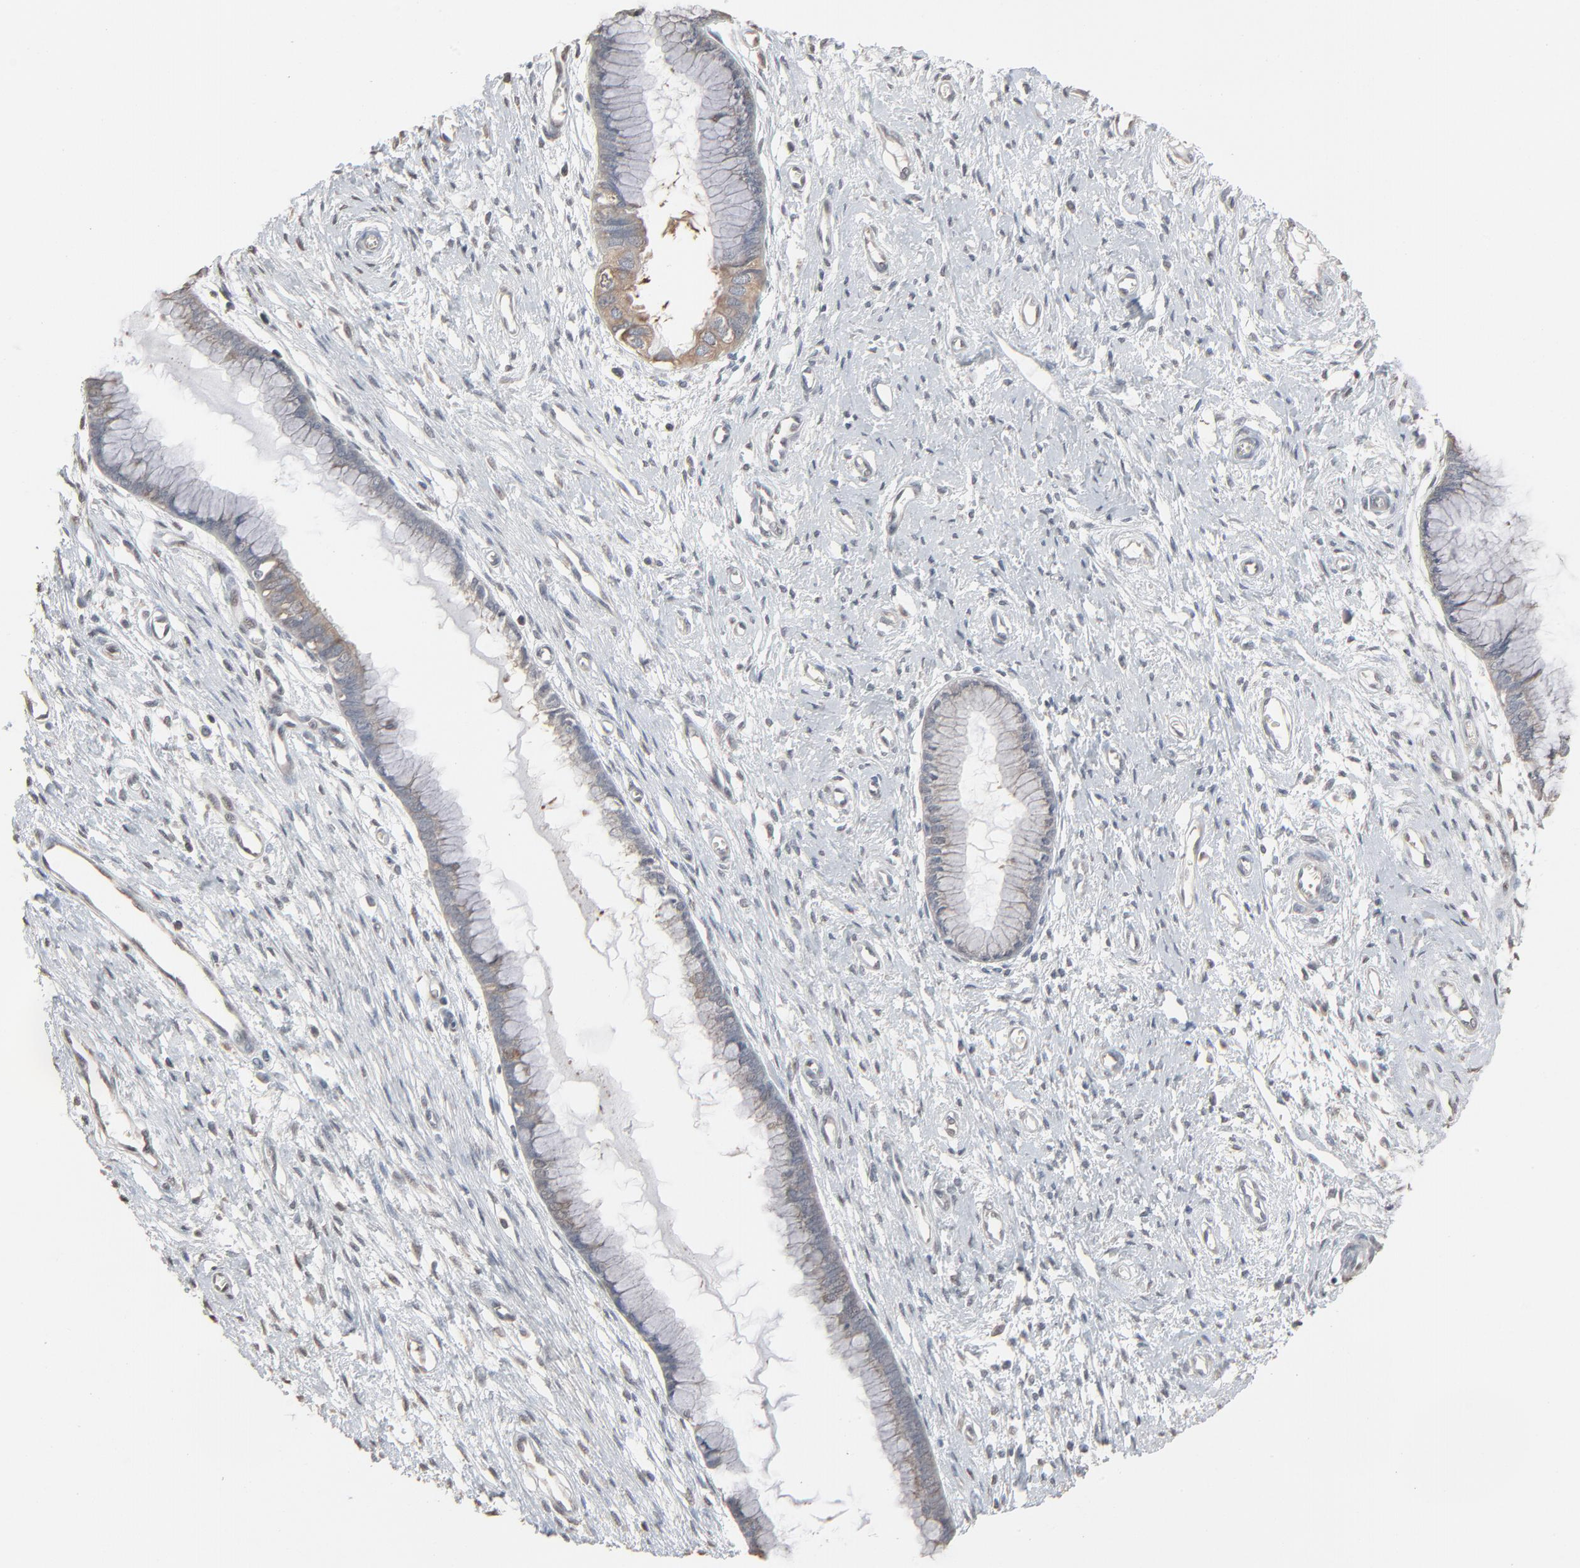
{"staining": {"intensity": "moderate", "quantity": "<25%", "location": "cytoplasmic/membranous"}, "tissue": "cervix", "cell_type": "Glandular cells", "image_type": "normal", "snomed": [{"axis": "morphology", "description": "Normal tissue, NOS"}, {"axis": "topography", "description": "Cervix"}], "caption": "IHC micrograph of normal cervix: cervix stained using immunohistochemistry (IHC) exhibits low levels of moderate protein expression localized specifically in the cytoplasmic/membranous of glandular cells, appearing as a cytoplasmic/membranous brown color.", "gene": "CCT5", "patient": {"sex": "female", "age": 55}}